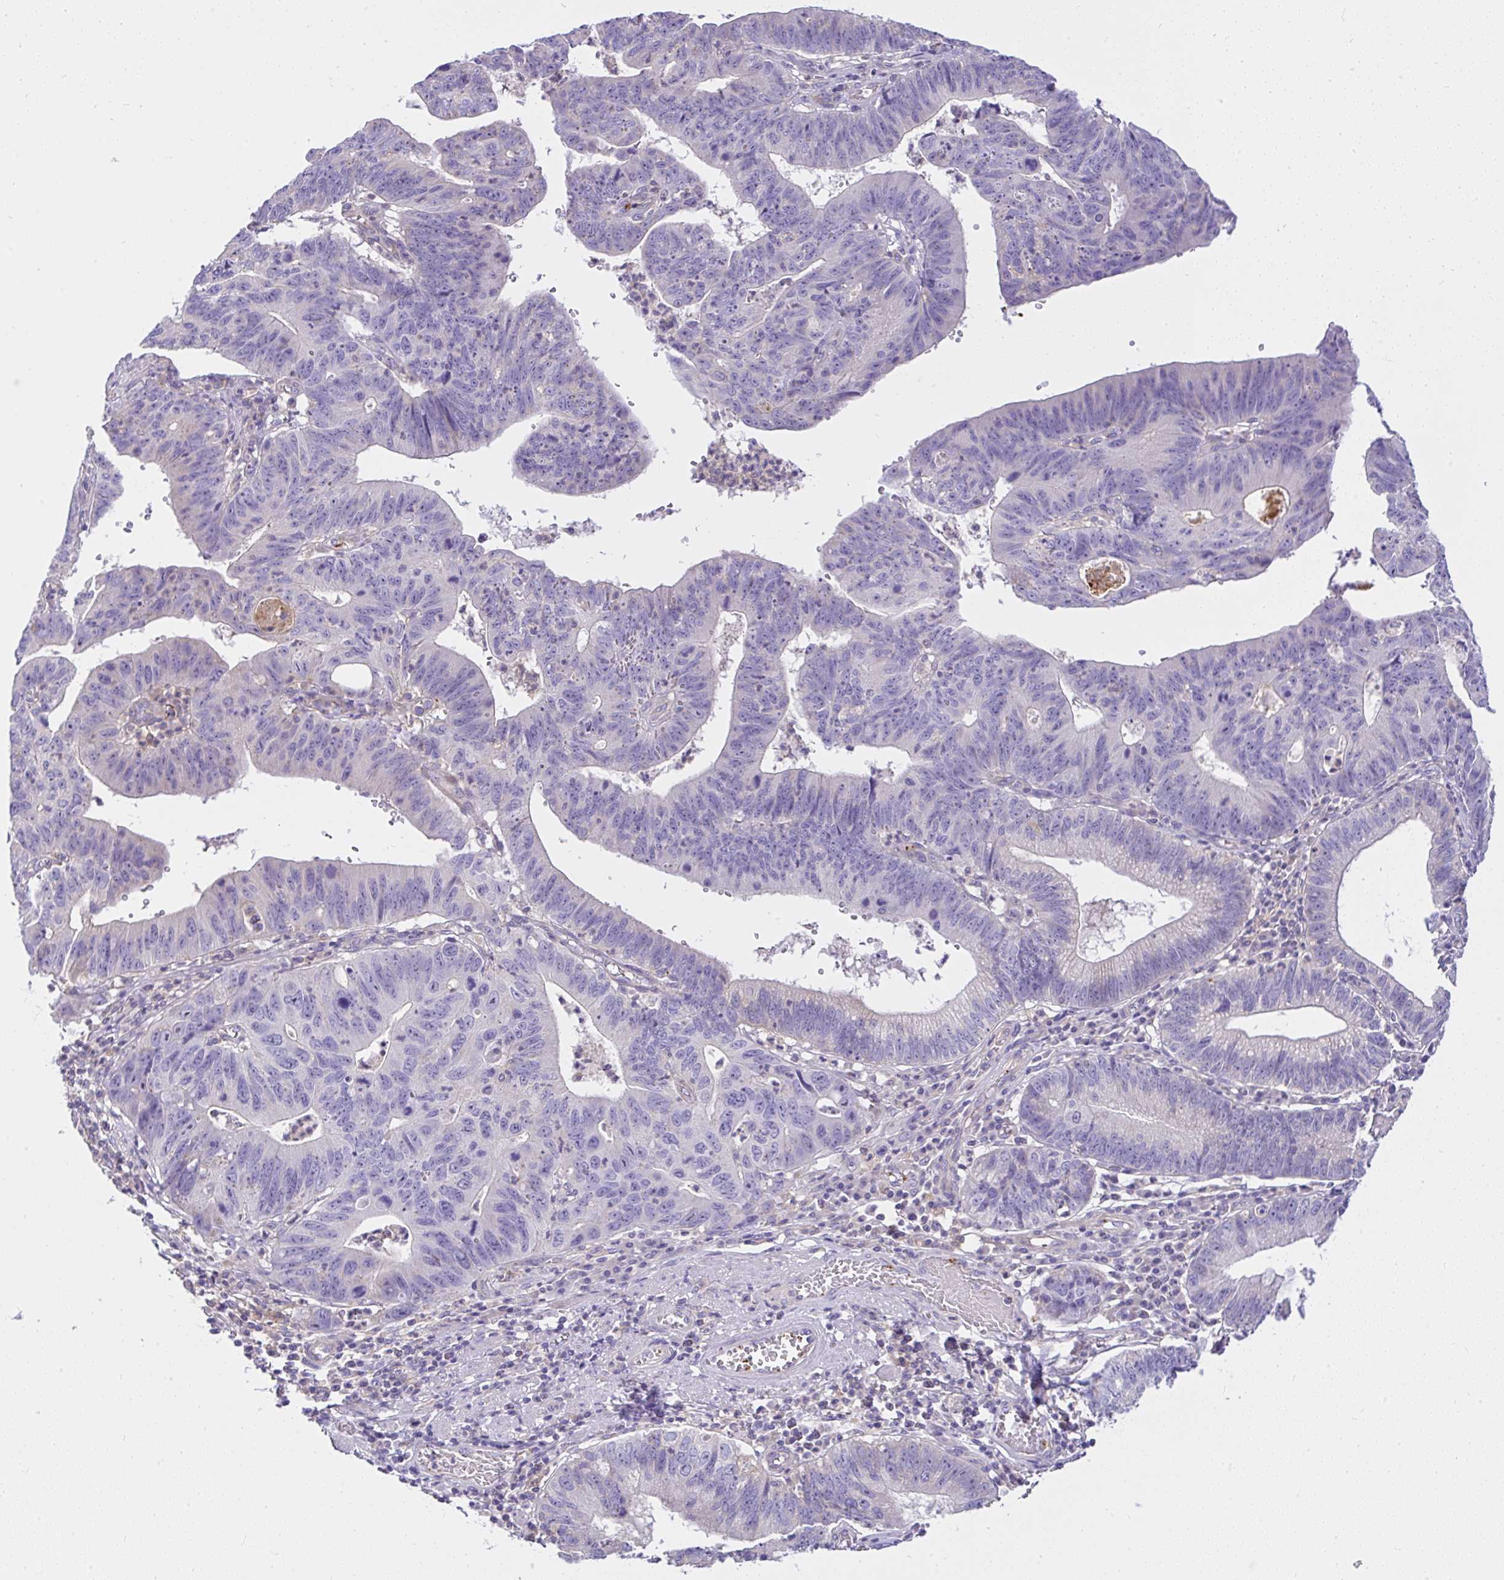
{"staining": {"intensity": "weak", "quantity": "<25%", "location": "cytoplasmic/membranous"}, "tissue": "stomach cancer", "cell_type": "Tumor cells", "image_type": "cancer", "snomed": [{"axis": "morphology", "description": "Adenocarcinoma, NOS"}, {"axis": "topography", "description": "Stomach"}], "caption": "Immunohistochemistry photomicrograph of neoplastic tissue: human stomach cancer stained with DAB (3,3'-diaminobenzidine) demonstrates no significant protein staining in tumor cells. (DAB immunohistochemistry (IHC) visualized using brightfield microscopy, high magnification).", "gene": "CCDC142", "patient": {"sex": "male", "age": 59}}